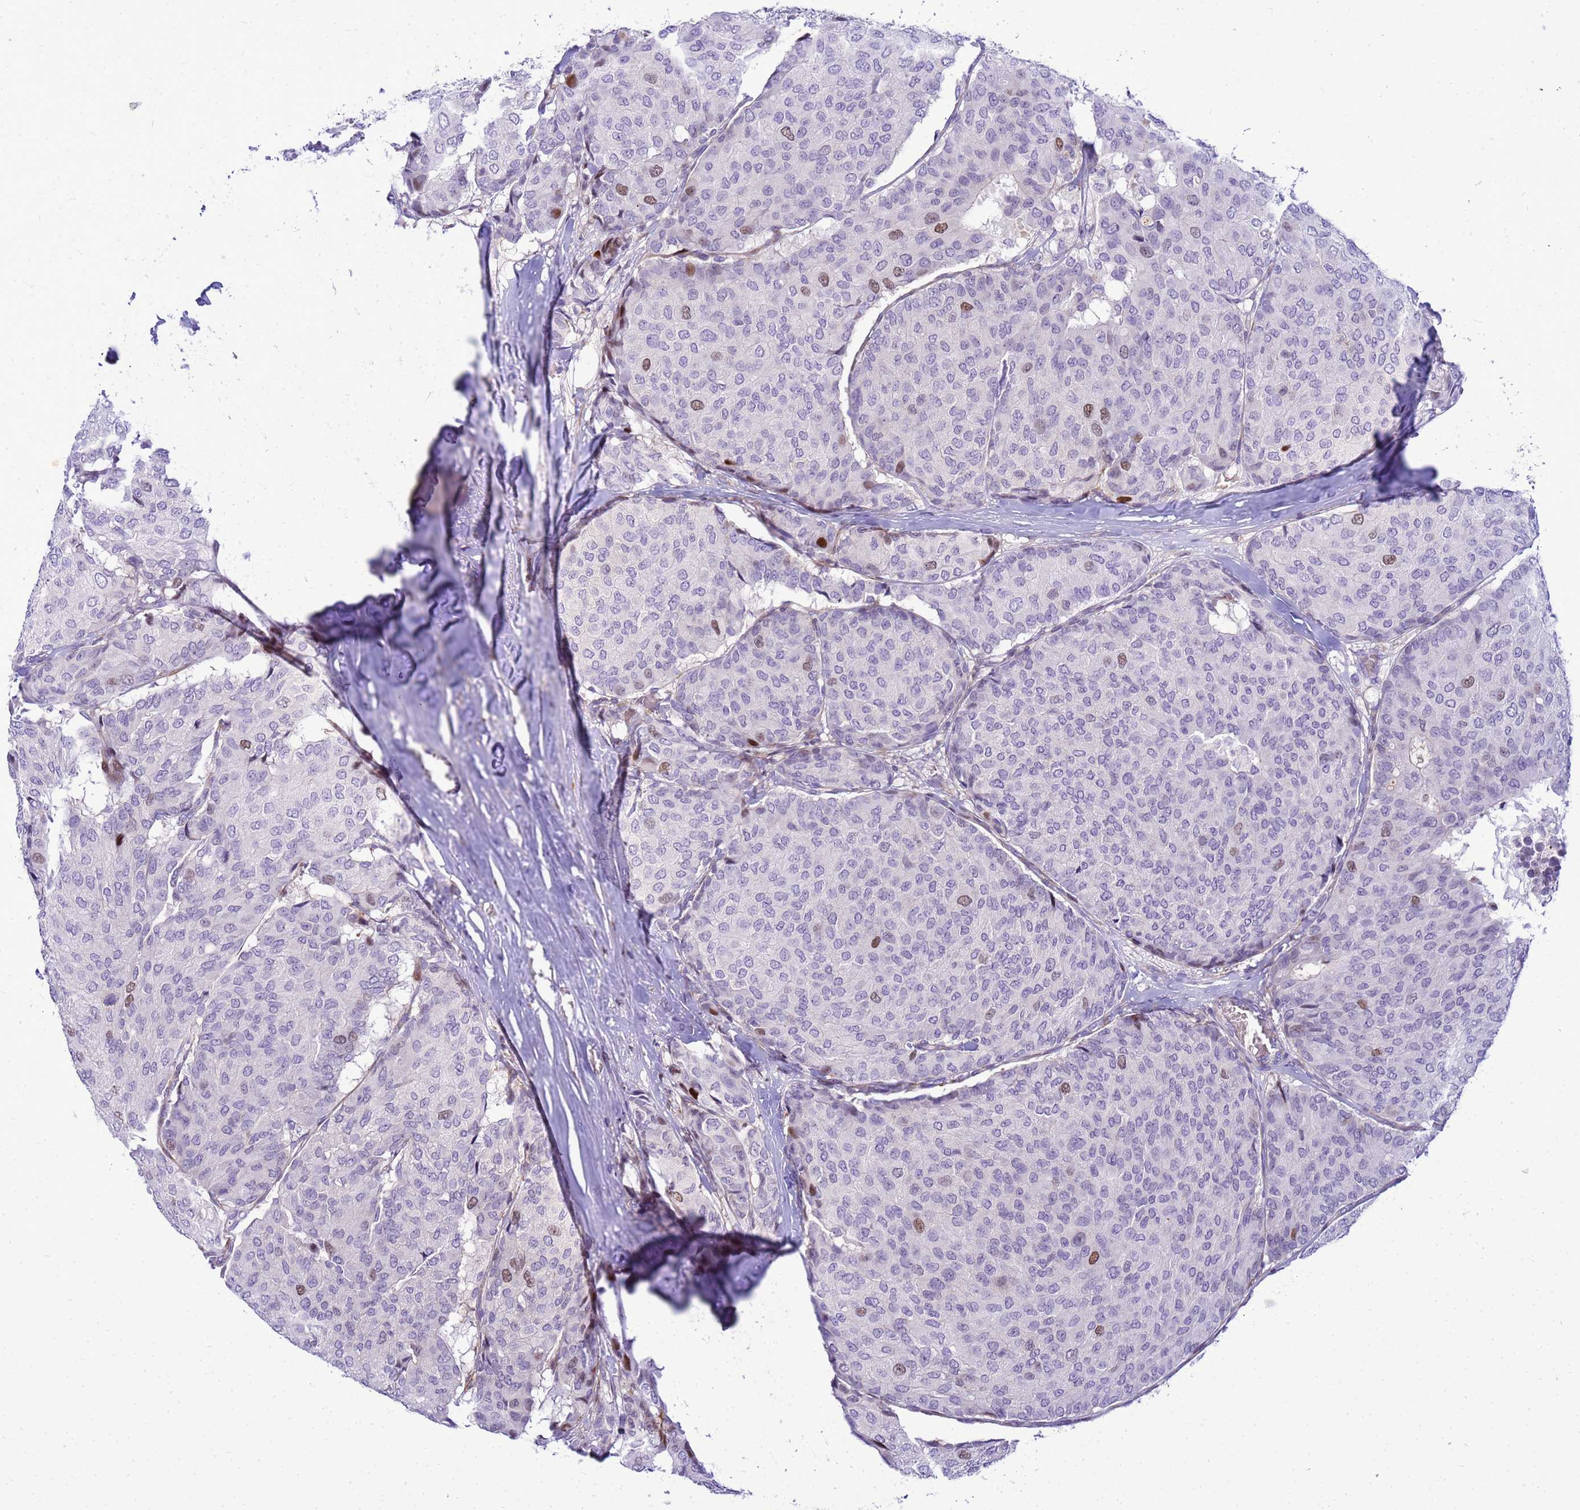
{"staining": {"intensity": "moderate", "quantity": "<25%", "location": "nuclear"}, "tissue": "breast cancer", "cell_type": "Tumor cells", "image_type": "cancer", "snomed": [{"axis": "morphology", "description": "Duct carcinoma"}, {"axis": "topography", "description": "Breast"}], "caption": "Protein analysis of breast cancer (invasive ductal carcinoma) tissue exhibits moderate nuclear positivity in approximately <25% of tumor cells.", "gene": "ADAMTS7", "patient": {"sex": "female", "age": 75}}